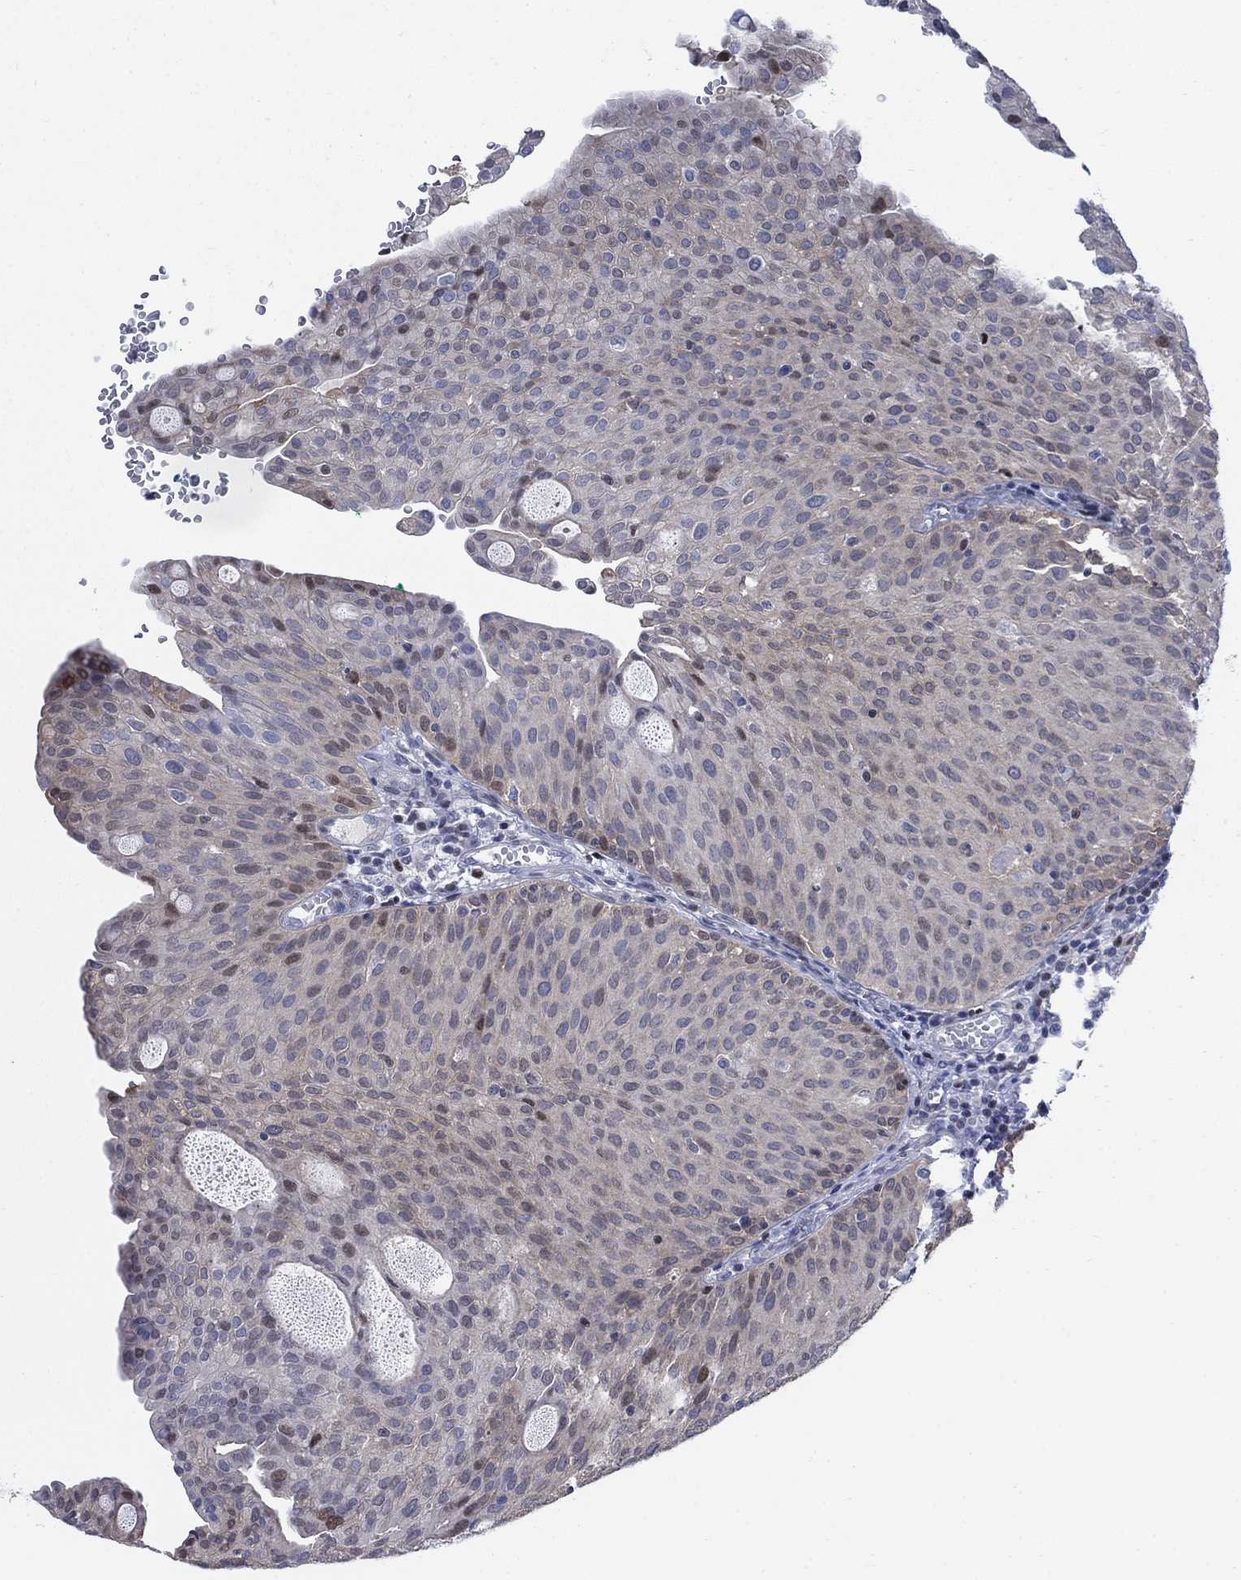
{"staining": {"intensity": "weak", "quantity": "25%-75%", "location": "cytoplasmic/membranous"}, "tissue": "urothelial cancer", "cell_type": "Tumor cells", "image_type": "cancer", "snomed": [{"axis": "morphology", "description": "Urothelial carcinoma, Low grade"}, {"axis": "topography", "description": "Urinary bladder"}], "caption": "Tumor cells exhibit low levels of weak cytoplasmic/membranous positivity in about 25%-75% of cells in human urothelial cancer. The staining was performed using DAB (3,3'-diaminobenzidine), with brown indicating positive protein expression. Nuclei are stained blue with hematoxylin.", "gene": "MYO3A", "patient": {"sex": "male", "age": 54}}